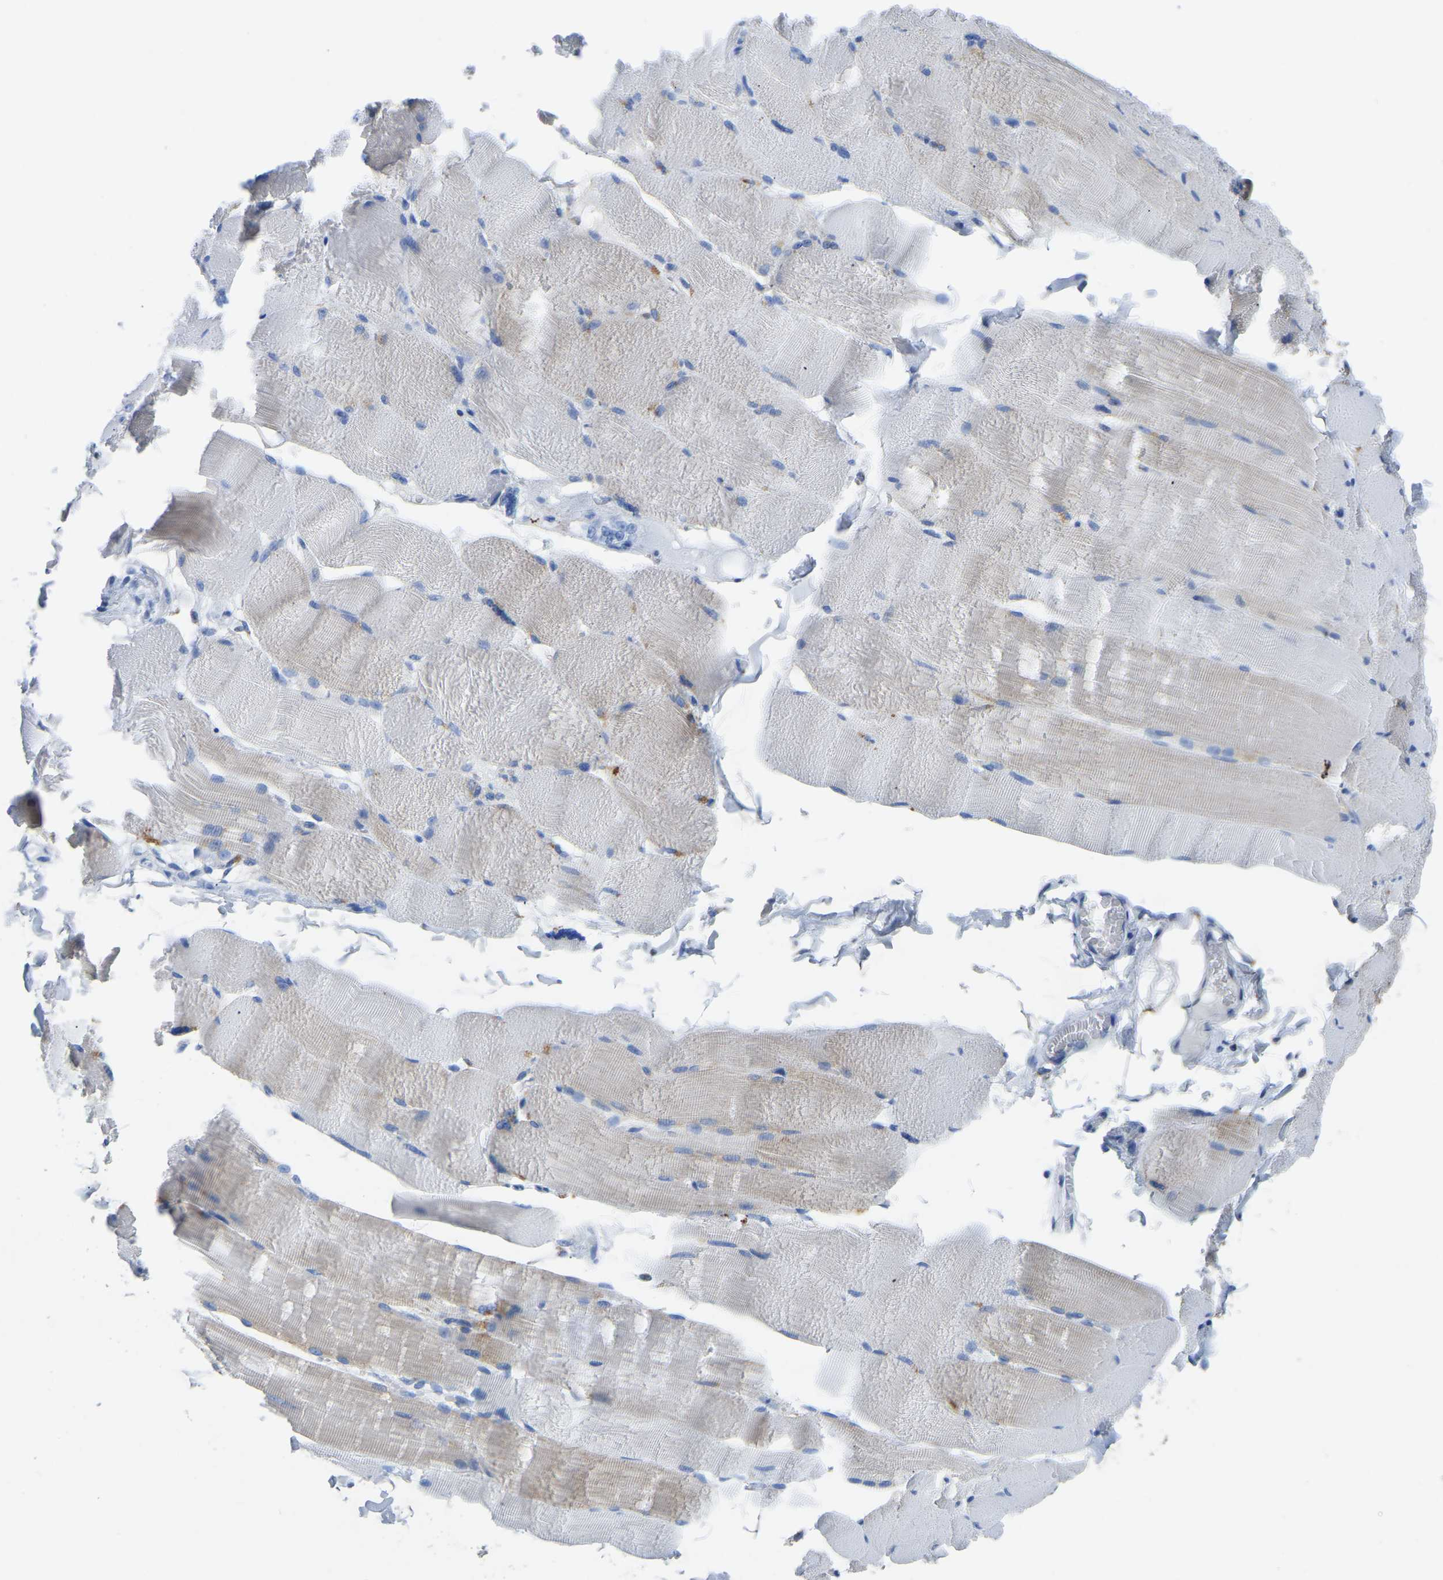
{"staining": {"intensity": "weak", "quantity": "<25%", "location": "cytoplasmic/membranous"}, "tissue": "skeletal muscle", "cell_type": "Myocytes", "image_type": "normal", "snomed": [{"axis": "morphology", "description": "Normal tissue, NOS"}, {"axis": "topography", "description": "Skin"}, {"axis": "topography", "description": "Skeletal muscle"}], "caption": "Immunohistochemistry image of unremarkable human skeletal muscle stained for a protein (brown), which shows no staining in myocytes.", "gene": "ETFA", "patient": {"sex": "male", "age": 83}}